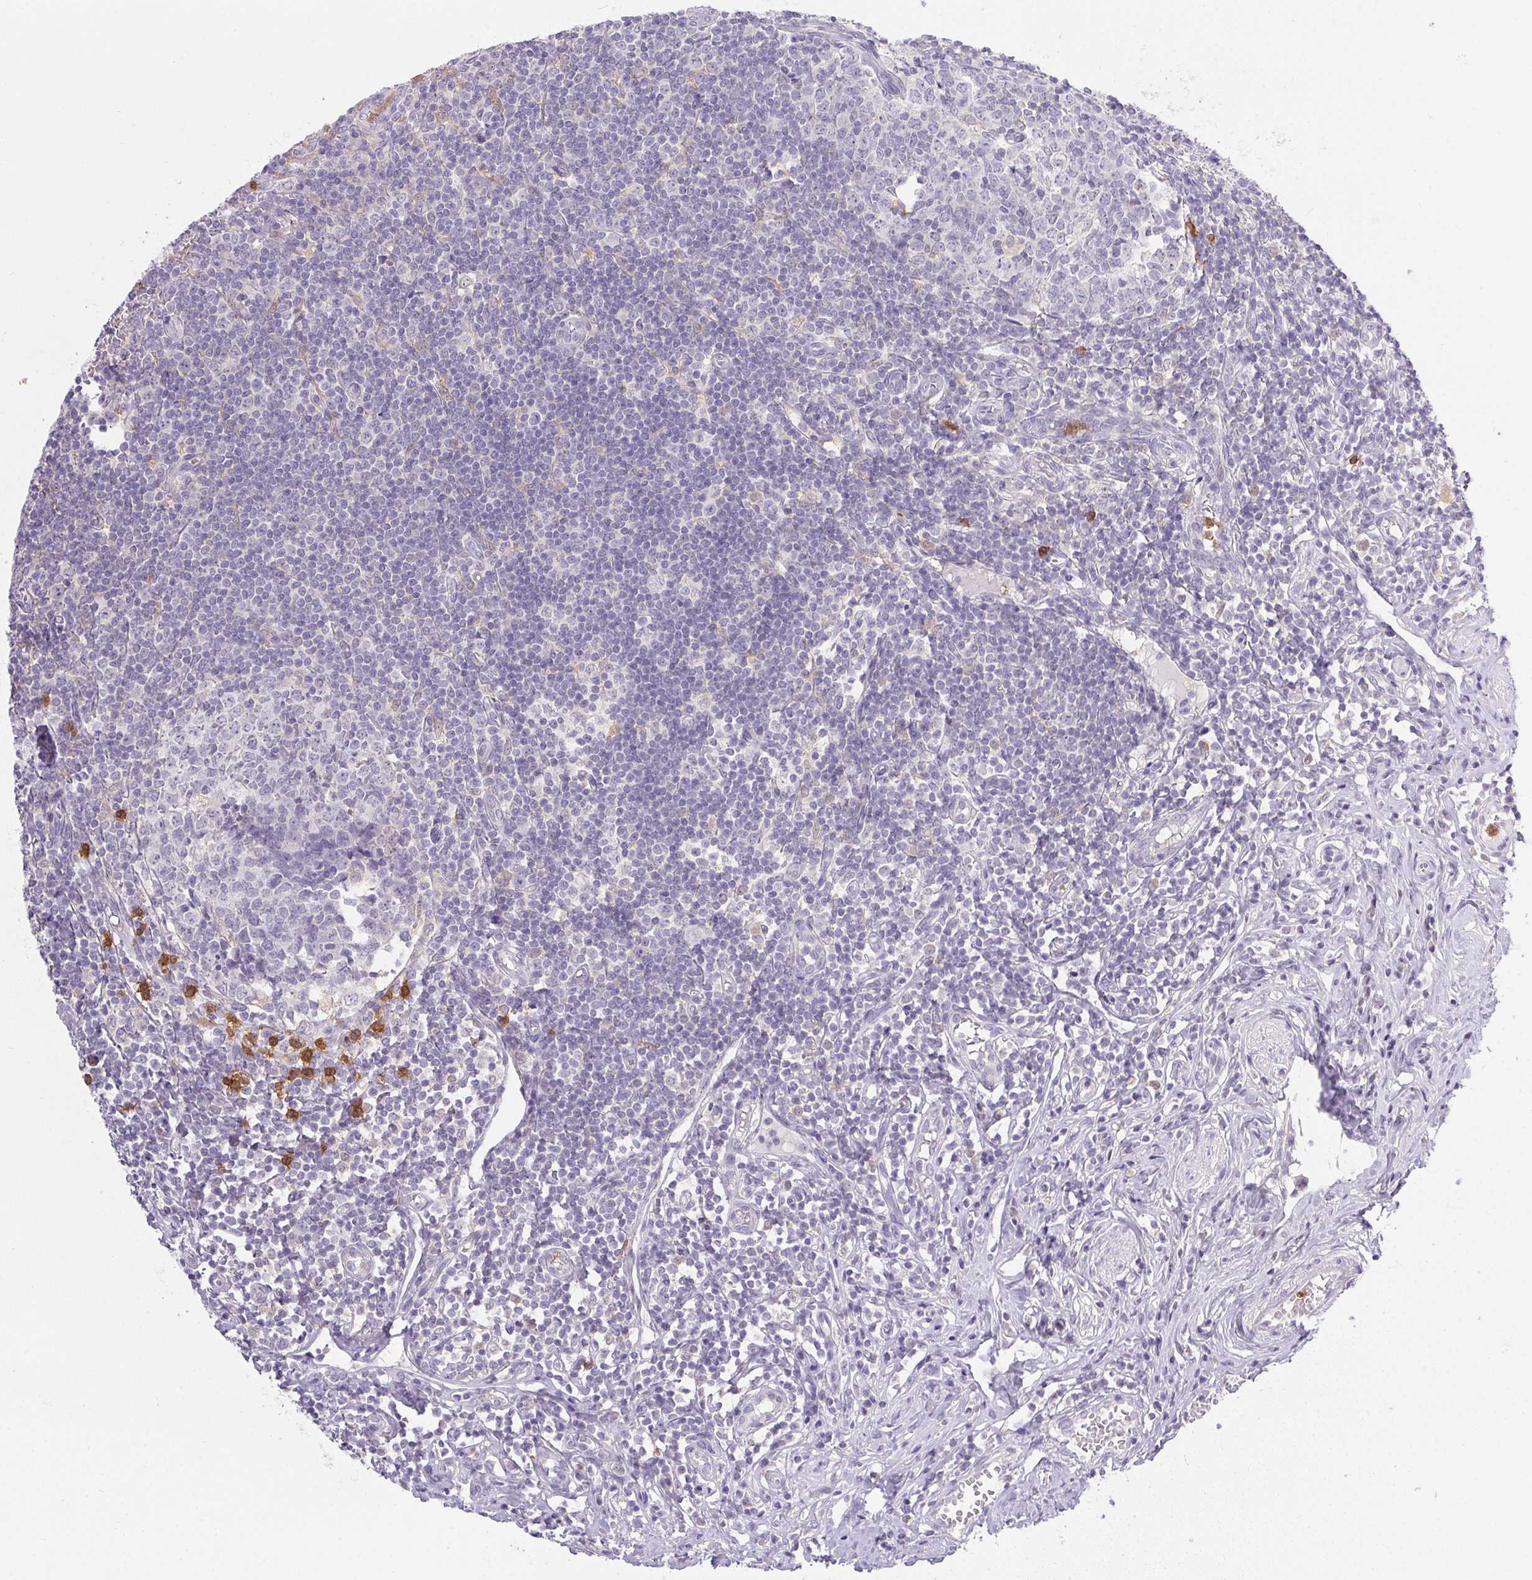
{"staining": {"intensity": "negative", "quantity": "none", "location": "none"}, "tissue": "appendix", "cell_type": "Glandular cells", "image_type": "normal", "snomed": [{"axis": "morphology", "description": "Normal tissue, NOS"}, {"axis": "topography", "description": "Appendix"}], "caption": "High magnification brightfield microscopy of benign appendix stained with DAB (brown) and counterstained with hematoxylin (blue): glandular cells show no significant positivity. Nuclei are stained in blue.", "gene": "DNAJC5G", "patient": {"sex": "male", "age": 18}}